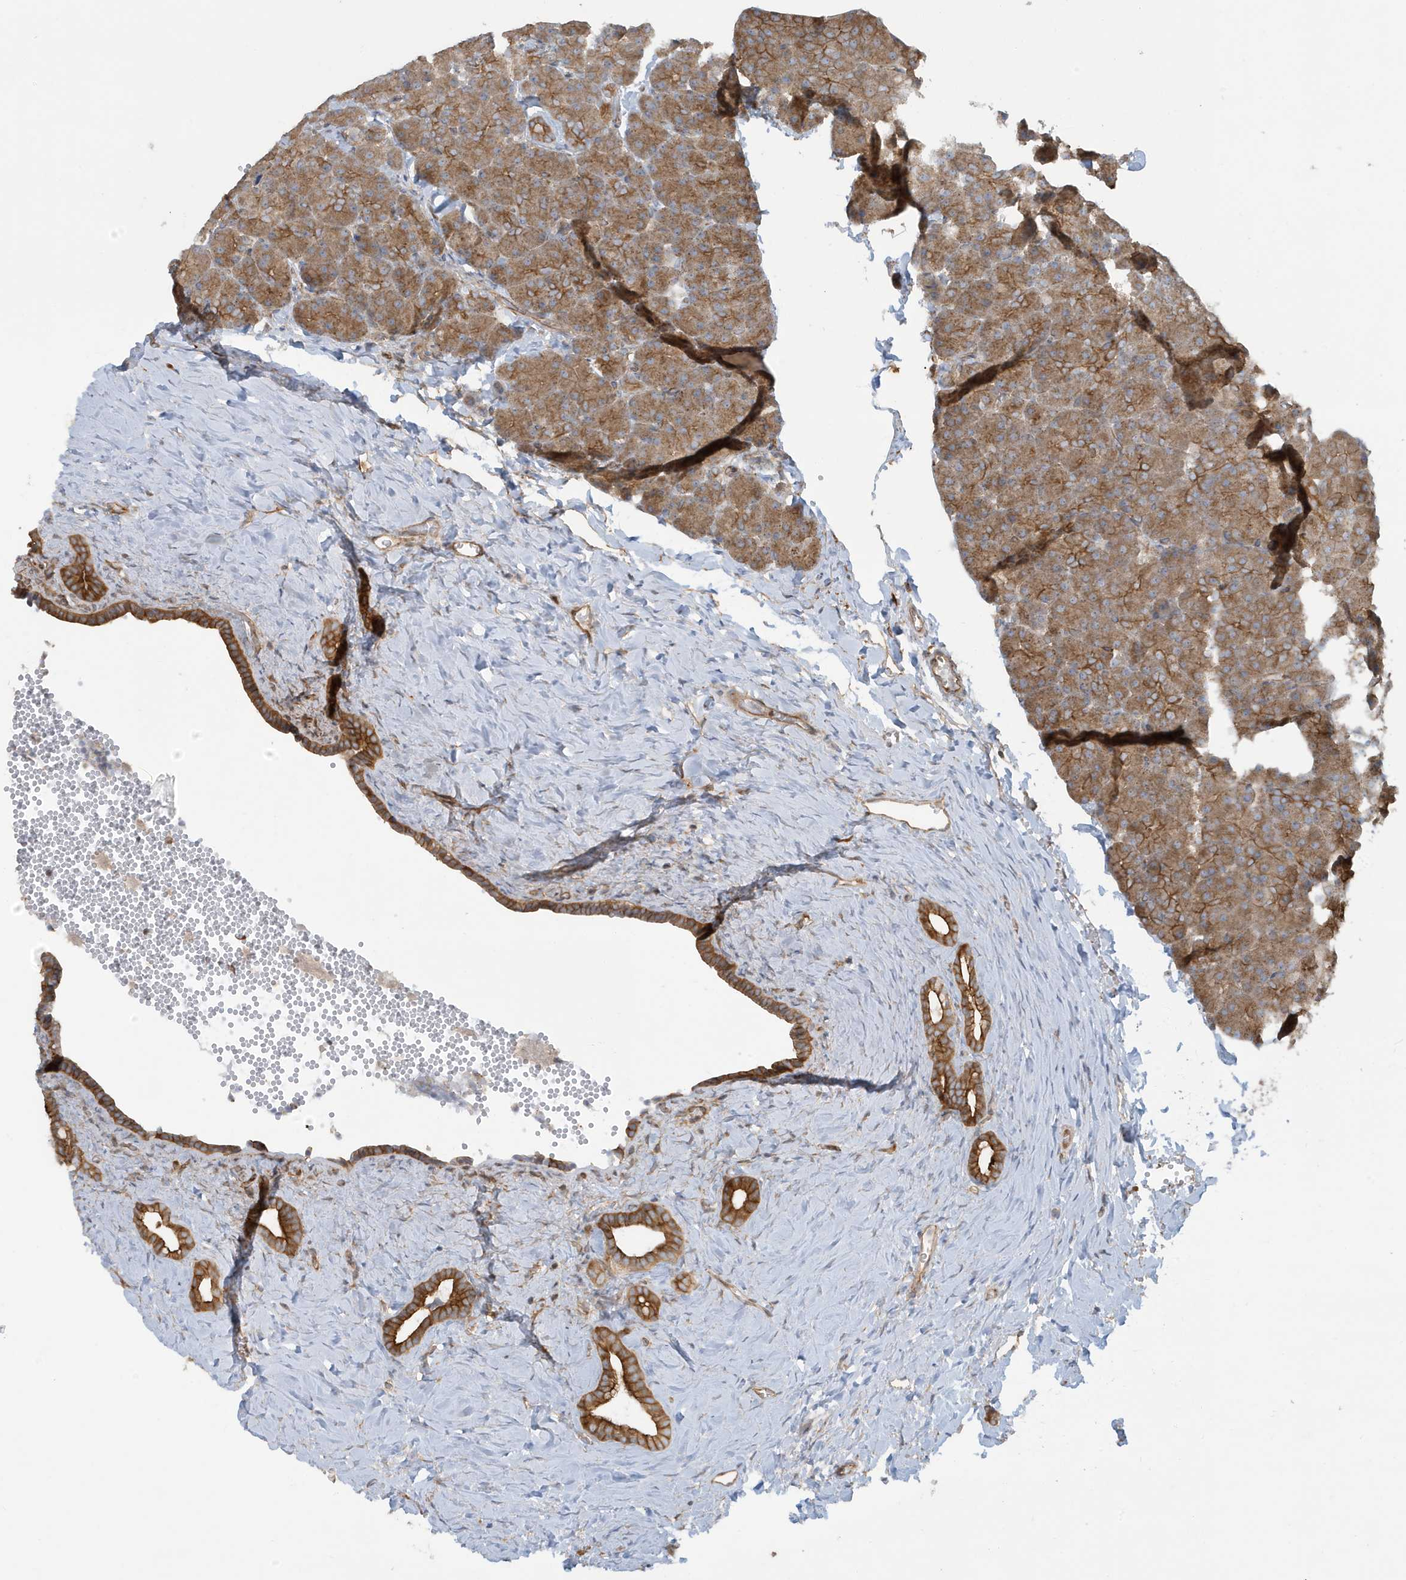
{"staining": {"intensity": "moderate", "quantity": ">75%", "location": "cytoplasmic/membranous"}, "tissue": "pancreas", "cell_type": "Exocrine glandular cells", "image_type": "normal", "snomed": [{"axis": "morphology", "description": "Normal tissue, NOS"}, {"axis": "morphology", "description": "Carcinoid, malignant, NOS"}, {"axis": "topography", "description": "Pancreas"}], "caption": "High-magnification brightfield microscopy of benign pancreas stained with DAB (brown) and counterstained with hematoxylin (blue). exocrine glandular cells exhibit moderate cytoplasmic/membranous staining is identified in about>75% of cells.", "gene": "ATP23", "patient": {"sex": "female", "age": 35}}